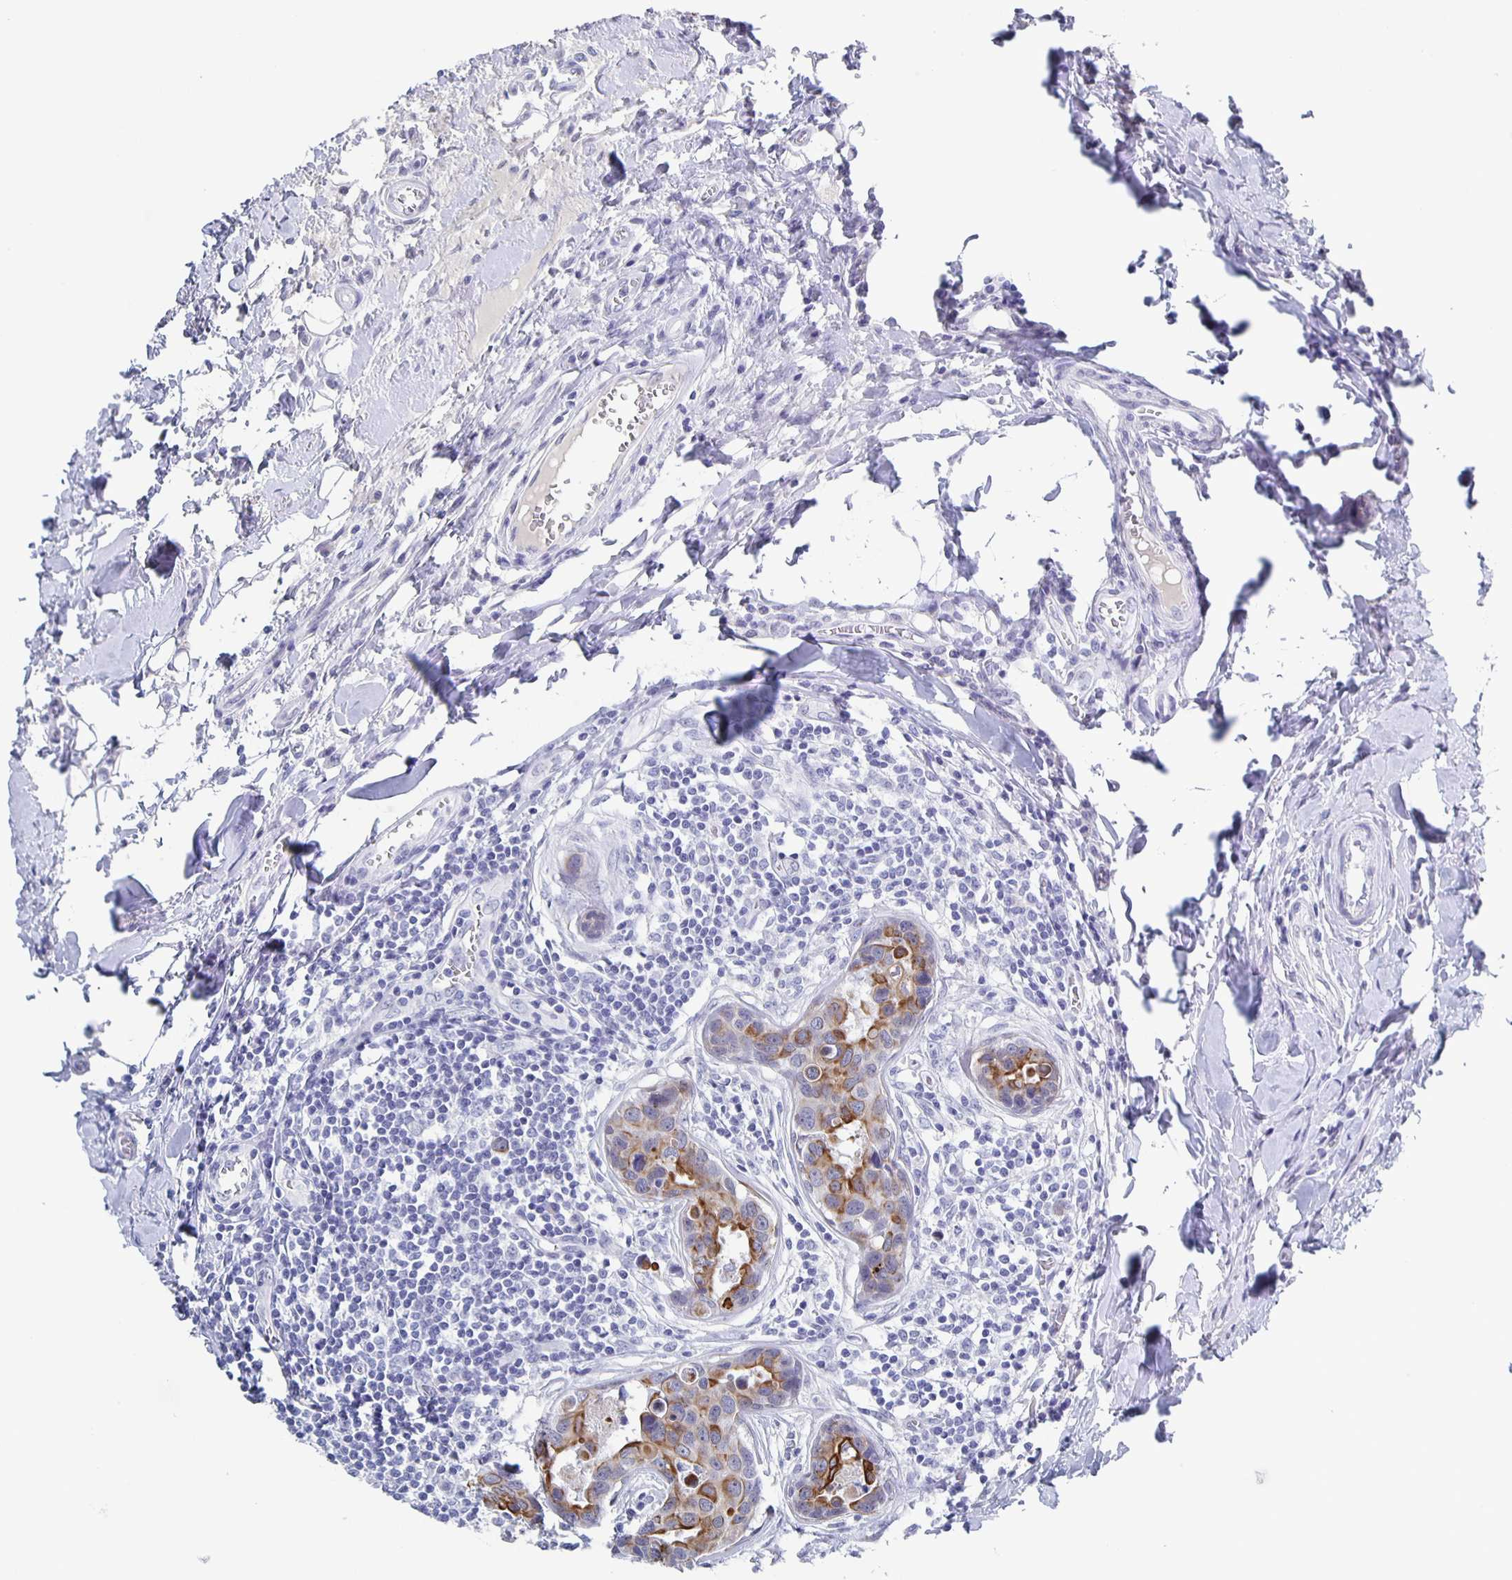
{"staining": {"intensity": "moderate", "quantity": "25%-75%", "location": "cytoplasmic/membranous"}, "tissue": "breast cancer", "cell_type": "Tumor cells", "image_type": "cancer", "snomed": [{"axis": "morphology", "description": "Duct carcinoma"}, {"axis": "topography", "description": "Breast"}], "caption": "Tumor cells exhibit moderate cytoplasmic/membranous positivity in about 25%-75% of cells in breast cancer (invasive ductal carcinoma).", "gene": "CCDC17", "patient": {"sex": "female", "age": 24}}